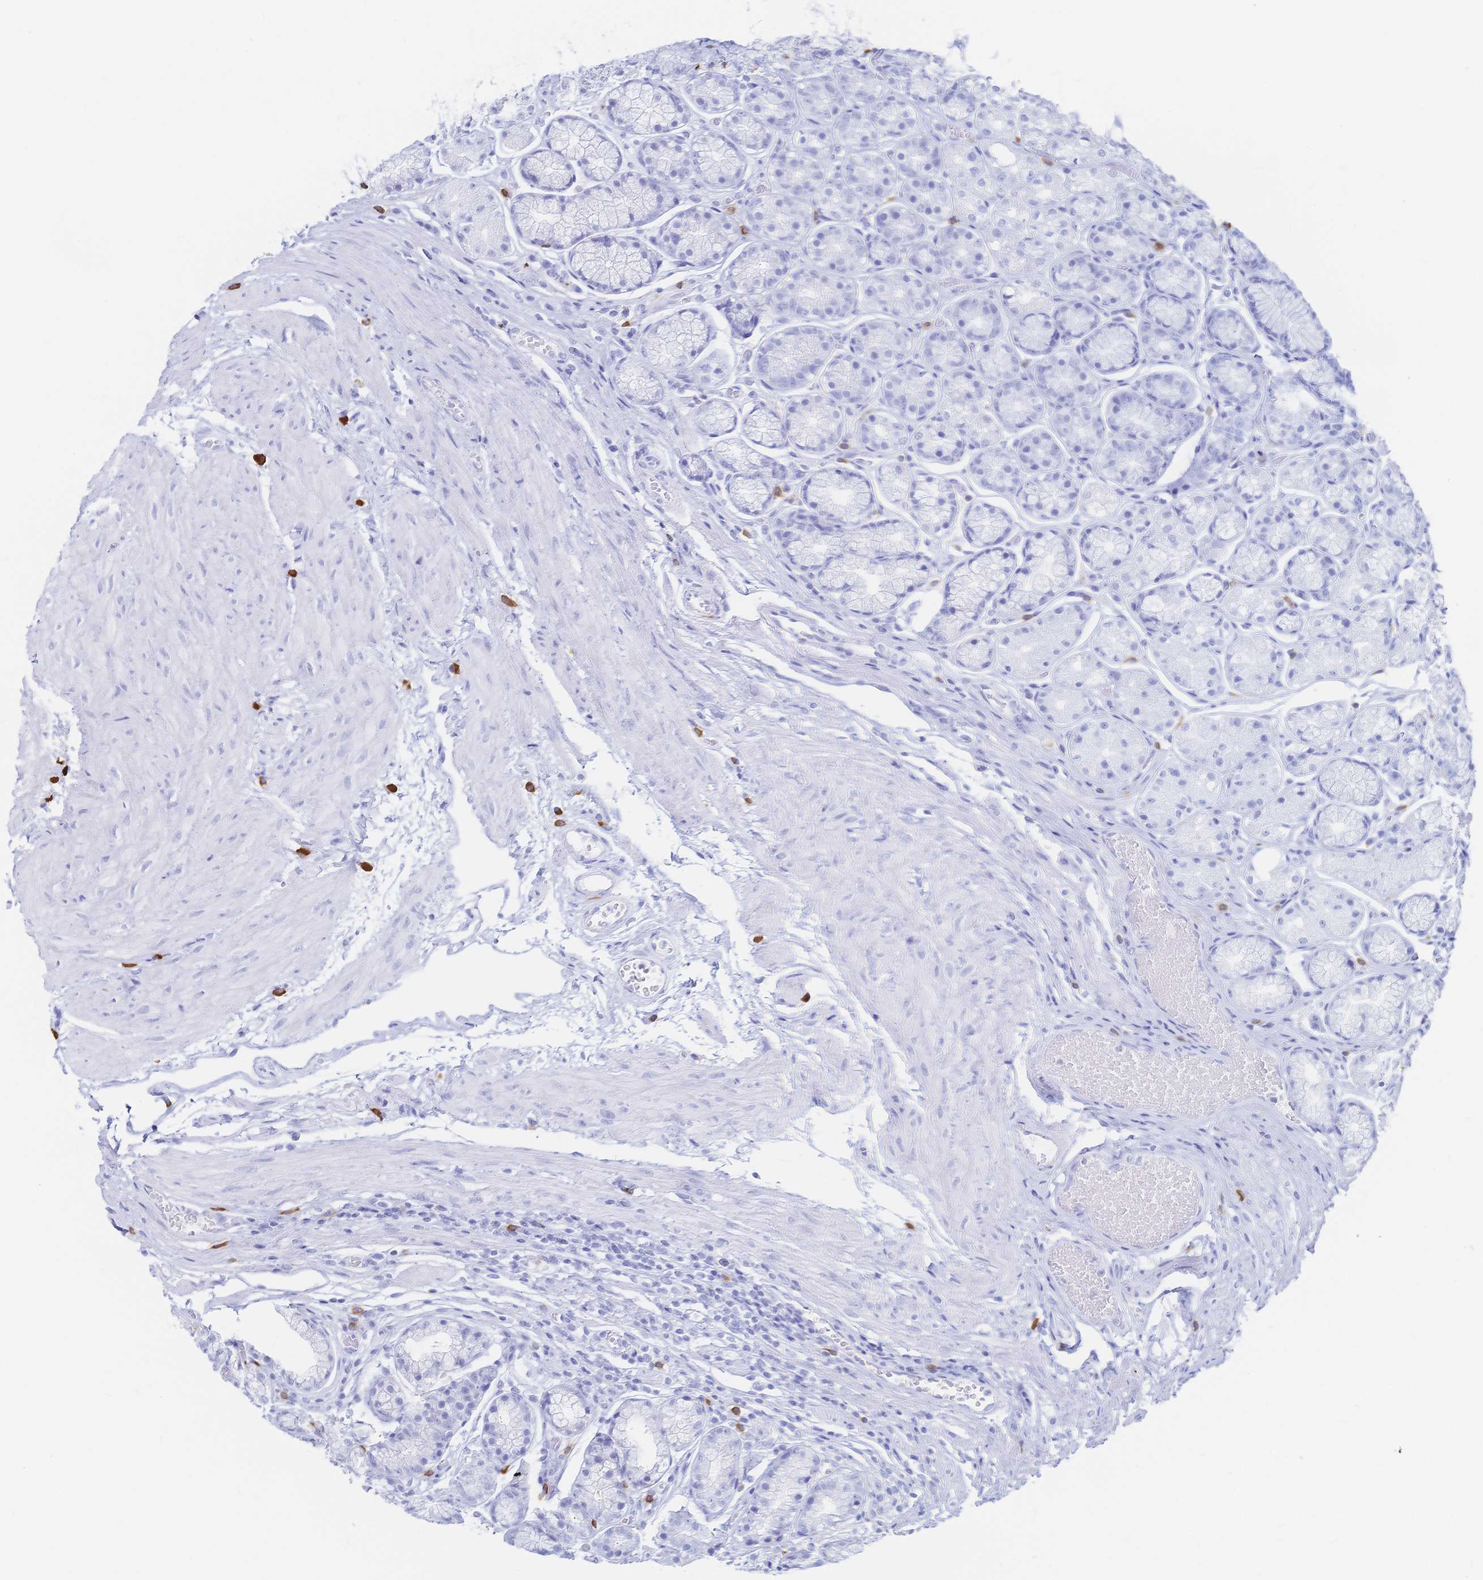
{"staining": {"intensity": "negative", "quantity": "none", "location": "none"}, "tissue": "stomach", "cell_type": "Glandular cells", "image_type": "normal", "snomed": [{"axis": "morphology", "description": "Normal tissue, NOS"}, {"axis": "topography", "description": "Smooth muscle"}, {"axis": "topography", "description": "Stomach"}], "caption": "Immunohistochemistry (IHC) photomicrograph of normal stomach: stomach stained with DAB exhibits no significant protein expression in glandular cells. (Immunohistochemistry (IHC), brightfield microscopy, high magnification).", "gene": "IL2RB", "patient": {"sex": "male", "age": 70}}